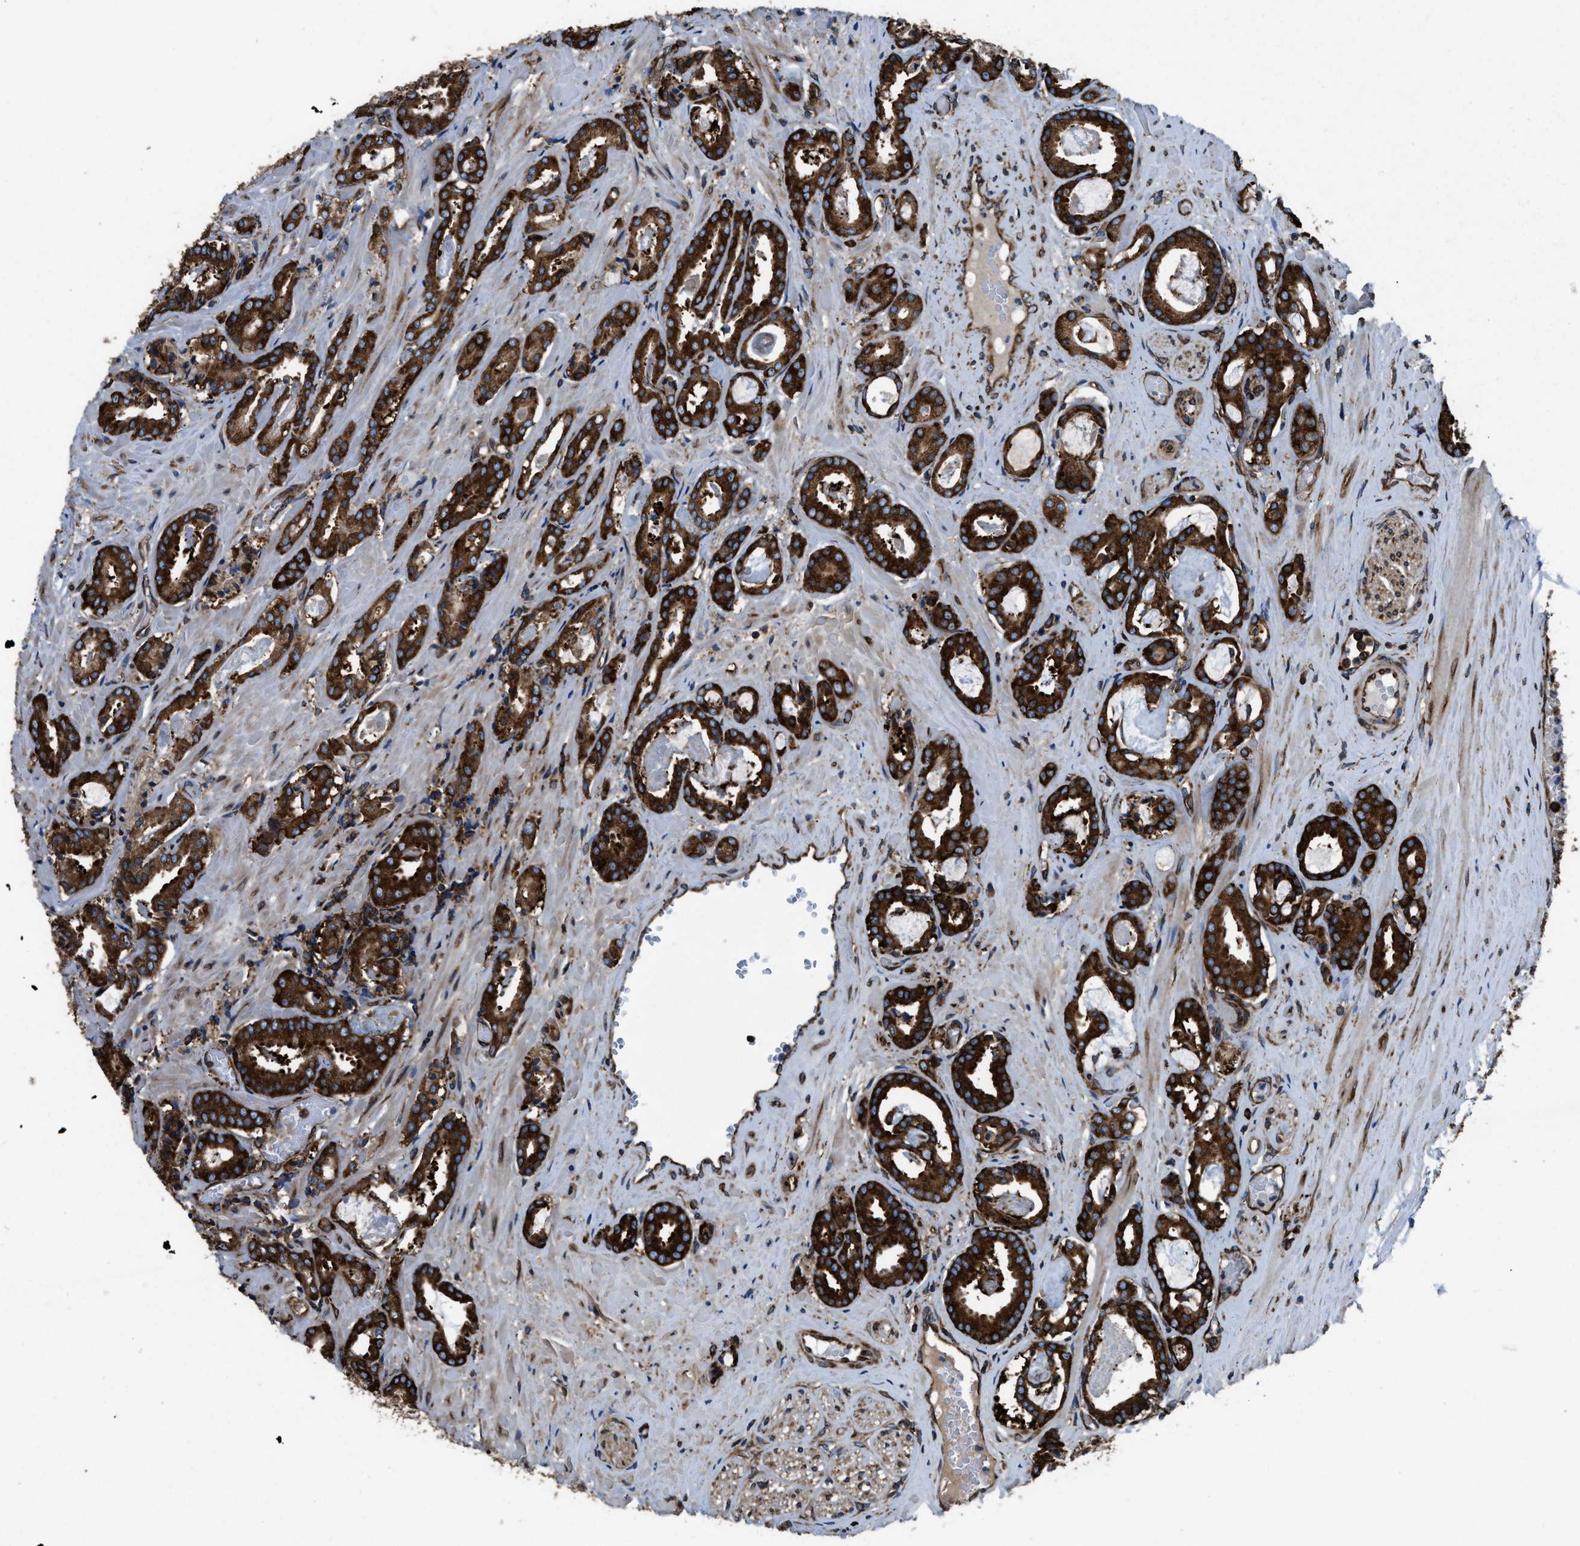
{"staining": {"intensity": "strong", "quantity": ">75%", "location": "cytoplasmic/membranous"}, "tissue": "prostate cancer", "cell_type": "Tumor cells", "image_type": "cancer", "snomed": [{"axis": "morphology", "description": "Adenocarcinoma, Low grade"}, {"axis": "topography", "description": "Prostate"}], "caption": "This histopathology image exhibits immunohistochemistry staining of human prostate cancer, with high strong cytoplasmic/membranous expression in approximately >75% of tumor cells.", "gene": "CAPRIN1", "patient": {"sex": "male", "age": 53}}